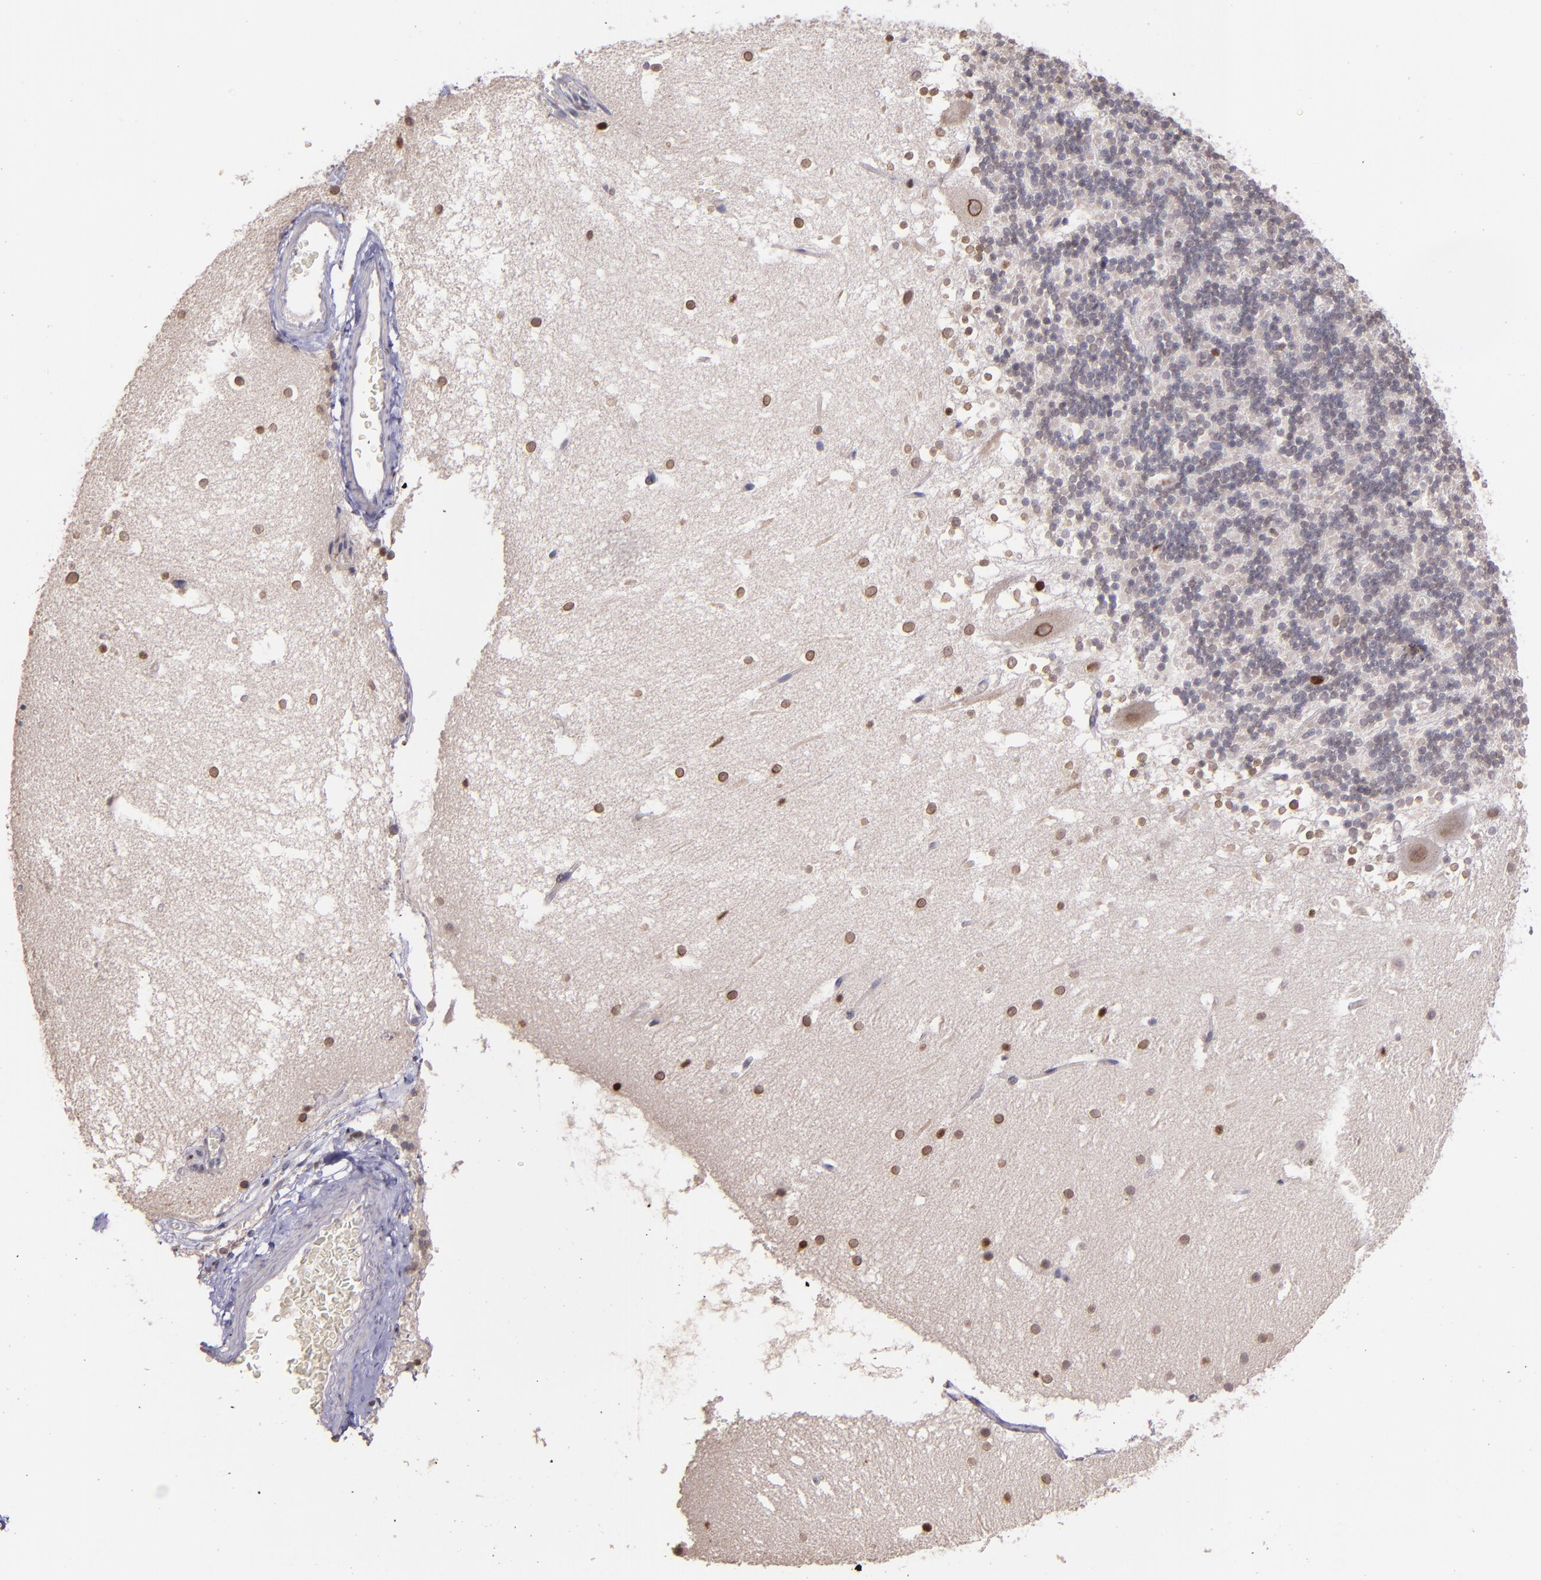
{"staining": {"intensity": "weak", "quantity": "<25%", "location": "cytoplasmic/membranous"}, "tissue": "cerebellum", "cell_type": "Cells in granular layer", "image_type": "normal", "snomed": [{"axis": "morphology", "description": "Normal tissue, NOS"}, {"axis": "topography", "description": "Cerebellum"}], "caption": "An IHC histopathology image of benign cerebellum is shown. There is no staining in cells in granular layer of cerebellum.", "gene": "NUP62CL", "patient": {"sex": "male", "age": 45}}